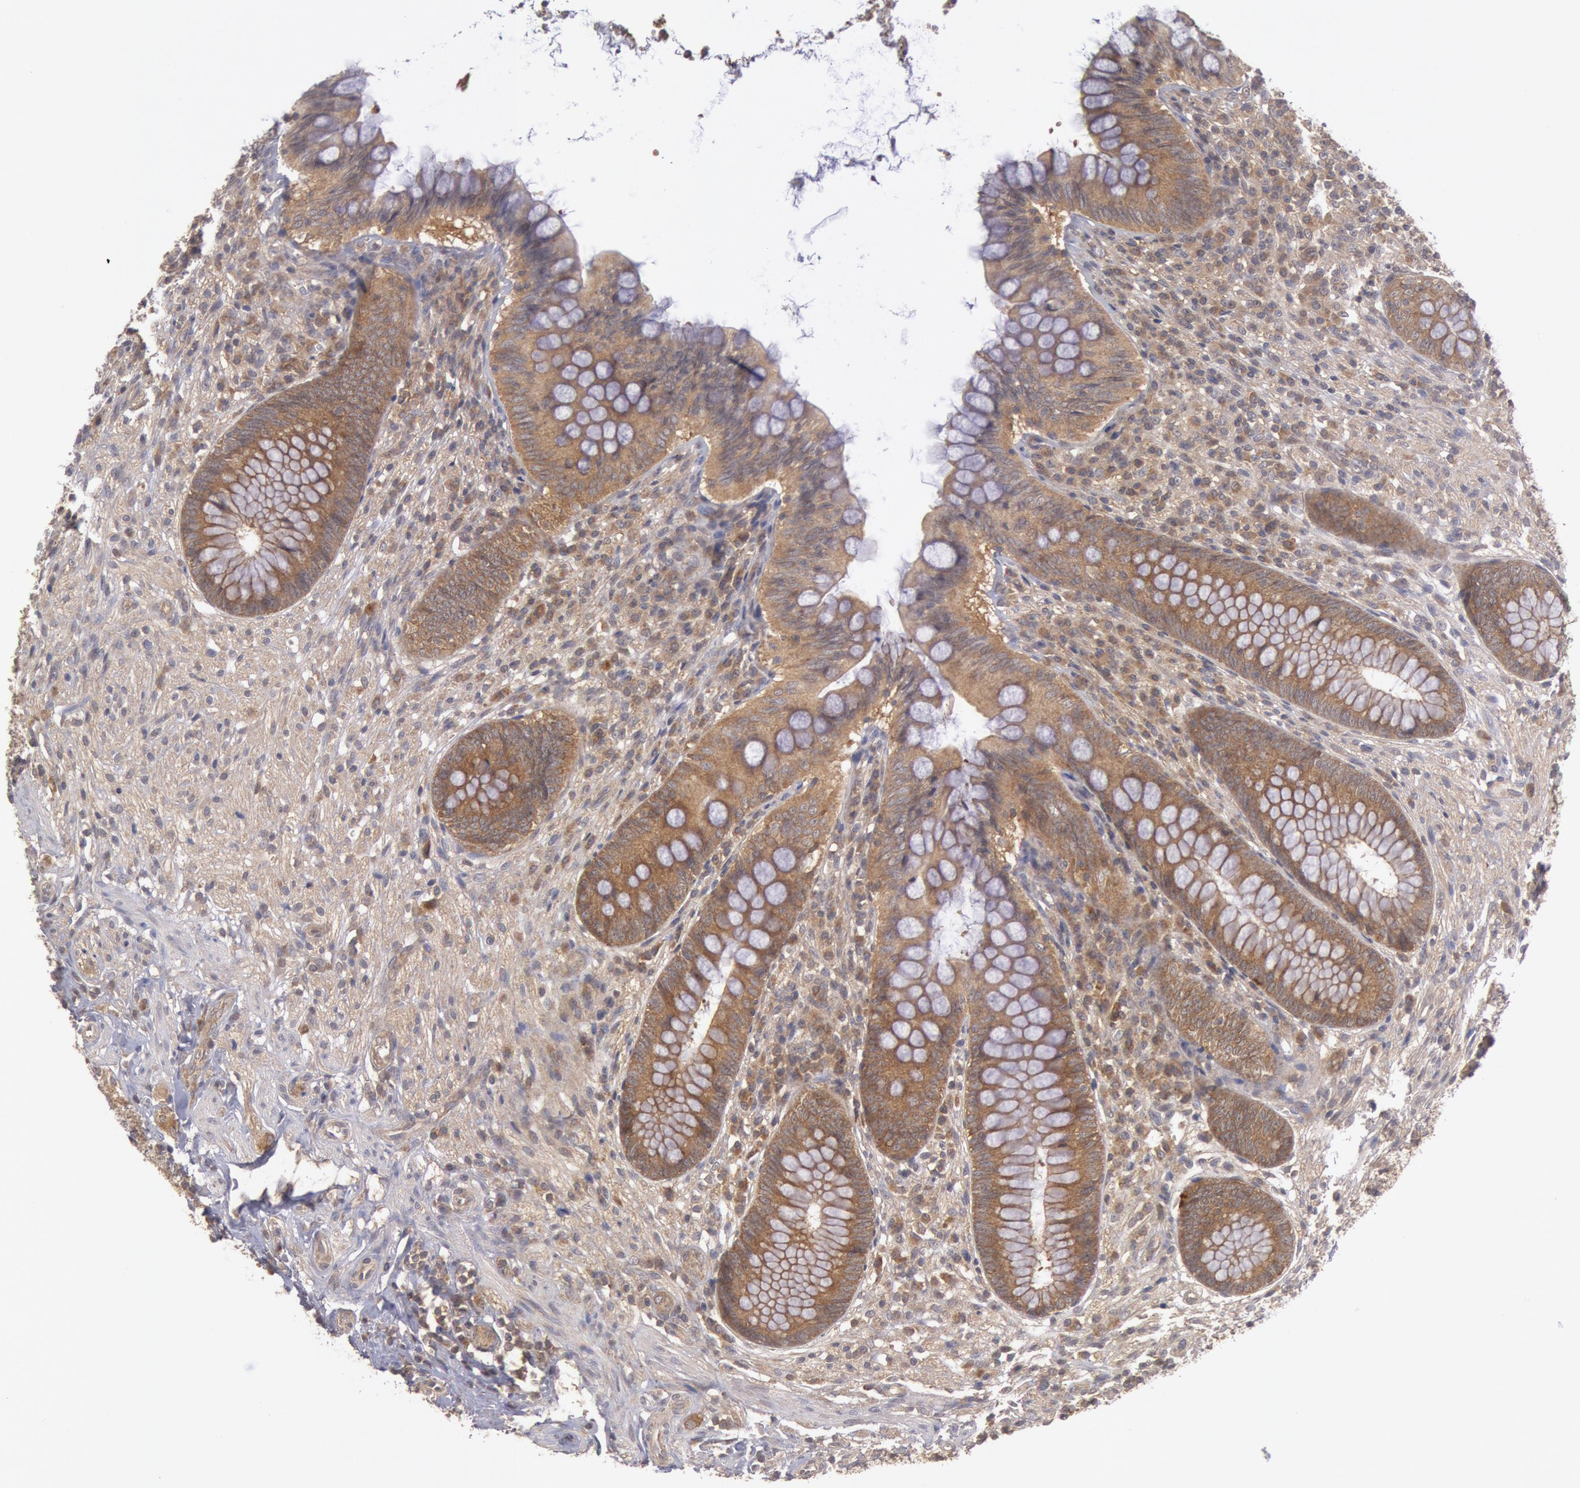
{"staining": {"intensity": "moderate", "quantity": ">75%", "location": "cytoplasmic/membranous"}, "tissue": "appendix", "cell_type": "Glandular cells", "image_type": "normal", "snomed": [{"axis": "morphology", "description": "Normal tissue, NOS"}, {"axis": "topography", "description": "Appendix"}], "caption": "Appendix stained with IHC demonstrates moderate cytoplasmic/membranous positivity in approximately >75% of glandular cells.", "gene": "BRAF", "patient": {"sex": "female", "age": 66}}